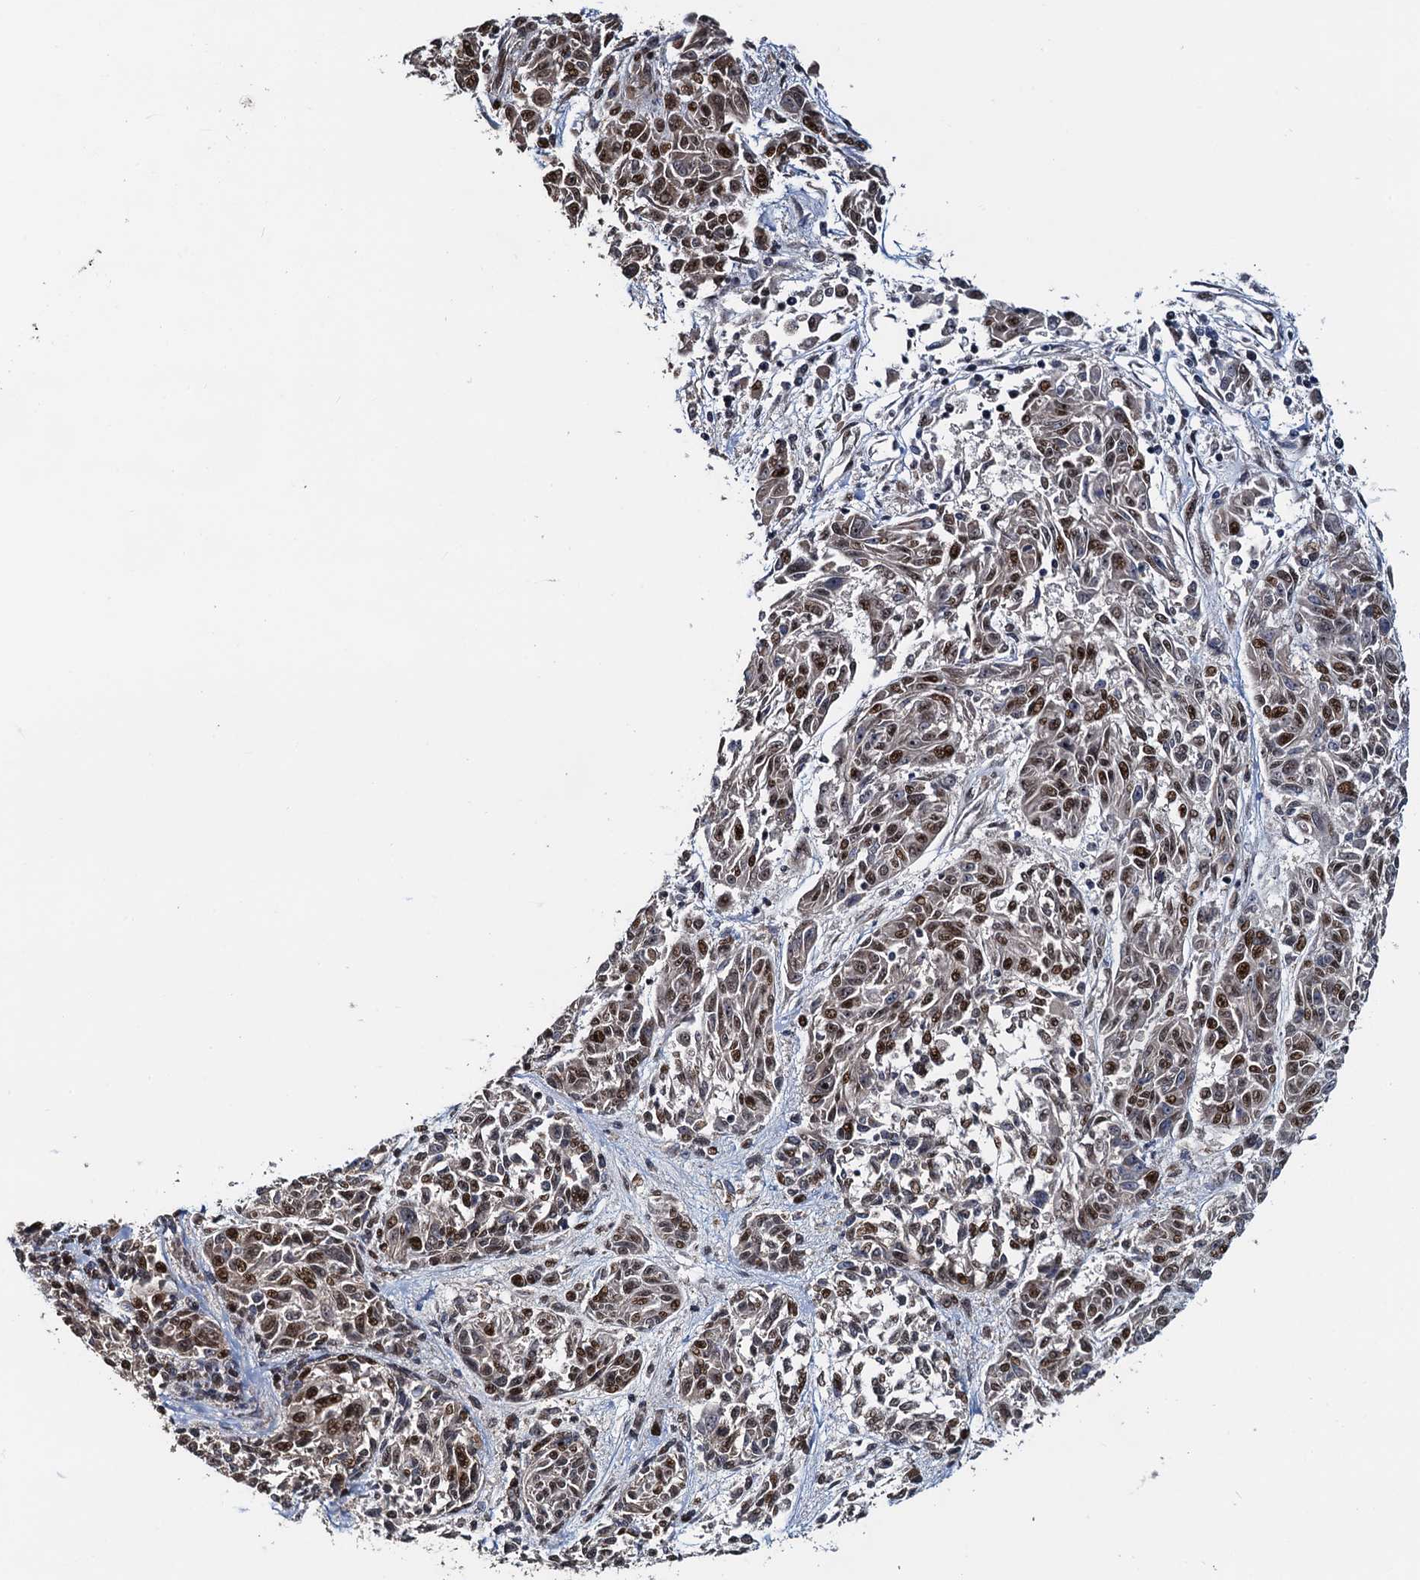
{"staining": {"intensity": "moderate", "quantity": "25%-75%", "location": "nuclear"}, "tissue": "melanoma", "cell_type": "Tumor cells", "image_type": "cancer", "snomed": [{"axis": "morphology", "description": "Malignant melanoma, NOS"}, {"axis": "topography", "description": "Skin"}], "caption": "An image of human malignant melanoma stained for a protein shows moderate nuclear brown staining in tumor cells.", "gene": "ATOSA", "patient": {"sex": "male", "age": 53}}